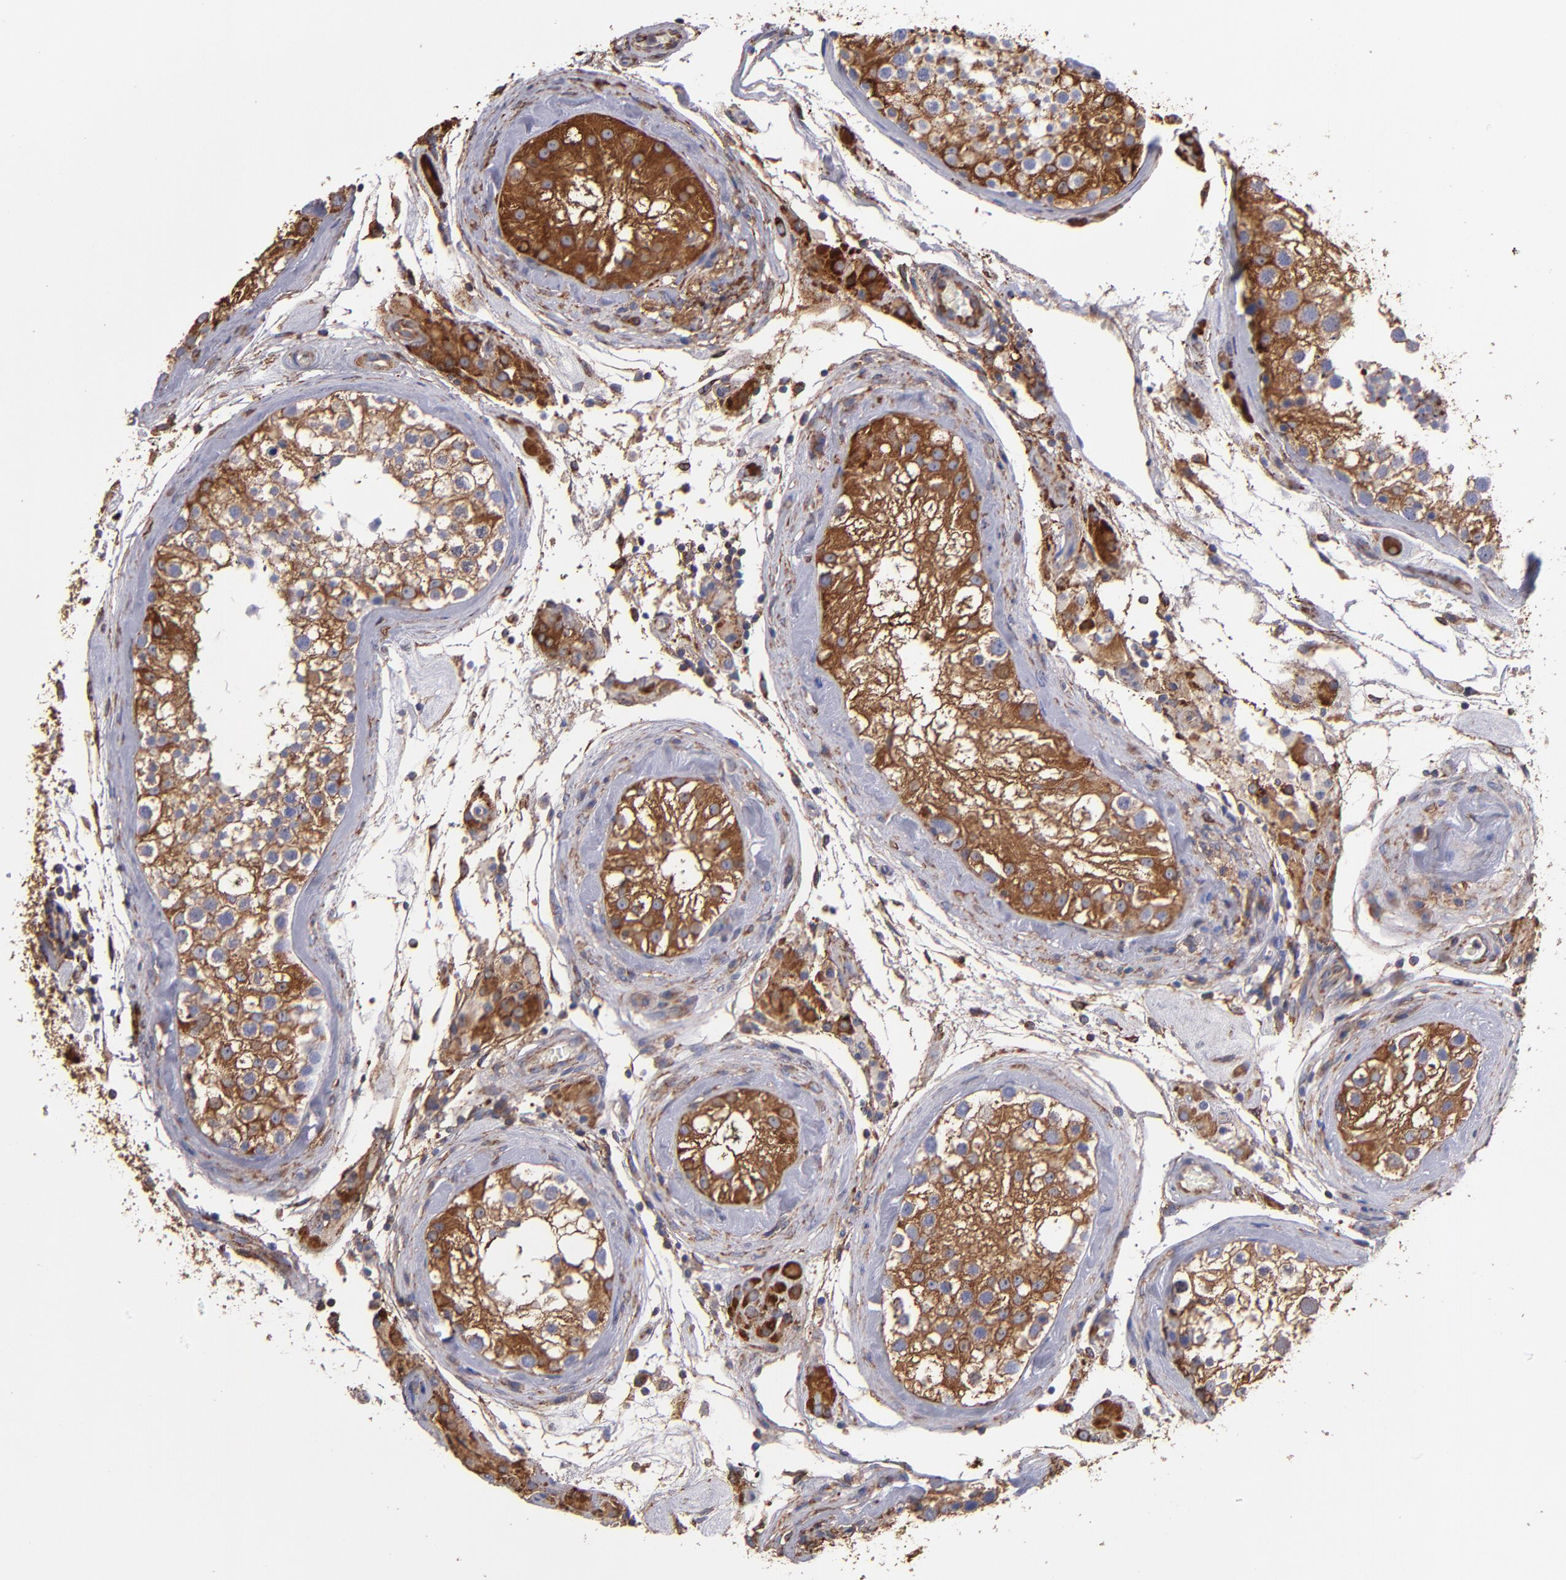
{"staining": {"intensity": "moderate", "quantity": ">75%", "location": "cytoplasmic/membranous"}, "tissue": "testis", "cell_type": "Cells in seminiferous ducts", "image_type": "normal", "snomed": [{"axis": "morphology", "description": "Normal tissue, NOS"}, {"axis": "topography", "description": "Testis"}], "caption": "A medium amount of moderate cytoplasmic/membranous expression is appreciated in approximately >75% of cells in seminiferous ducts in normal testis.", "gene": "MVP", "patient": {"sex": "male", "age": 46}}